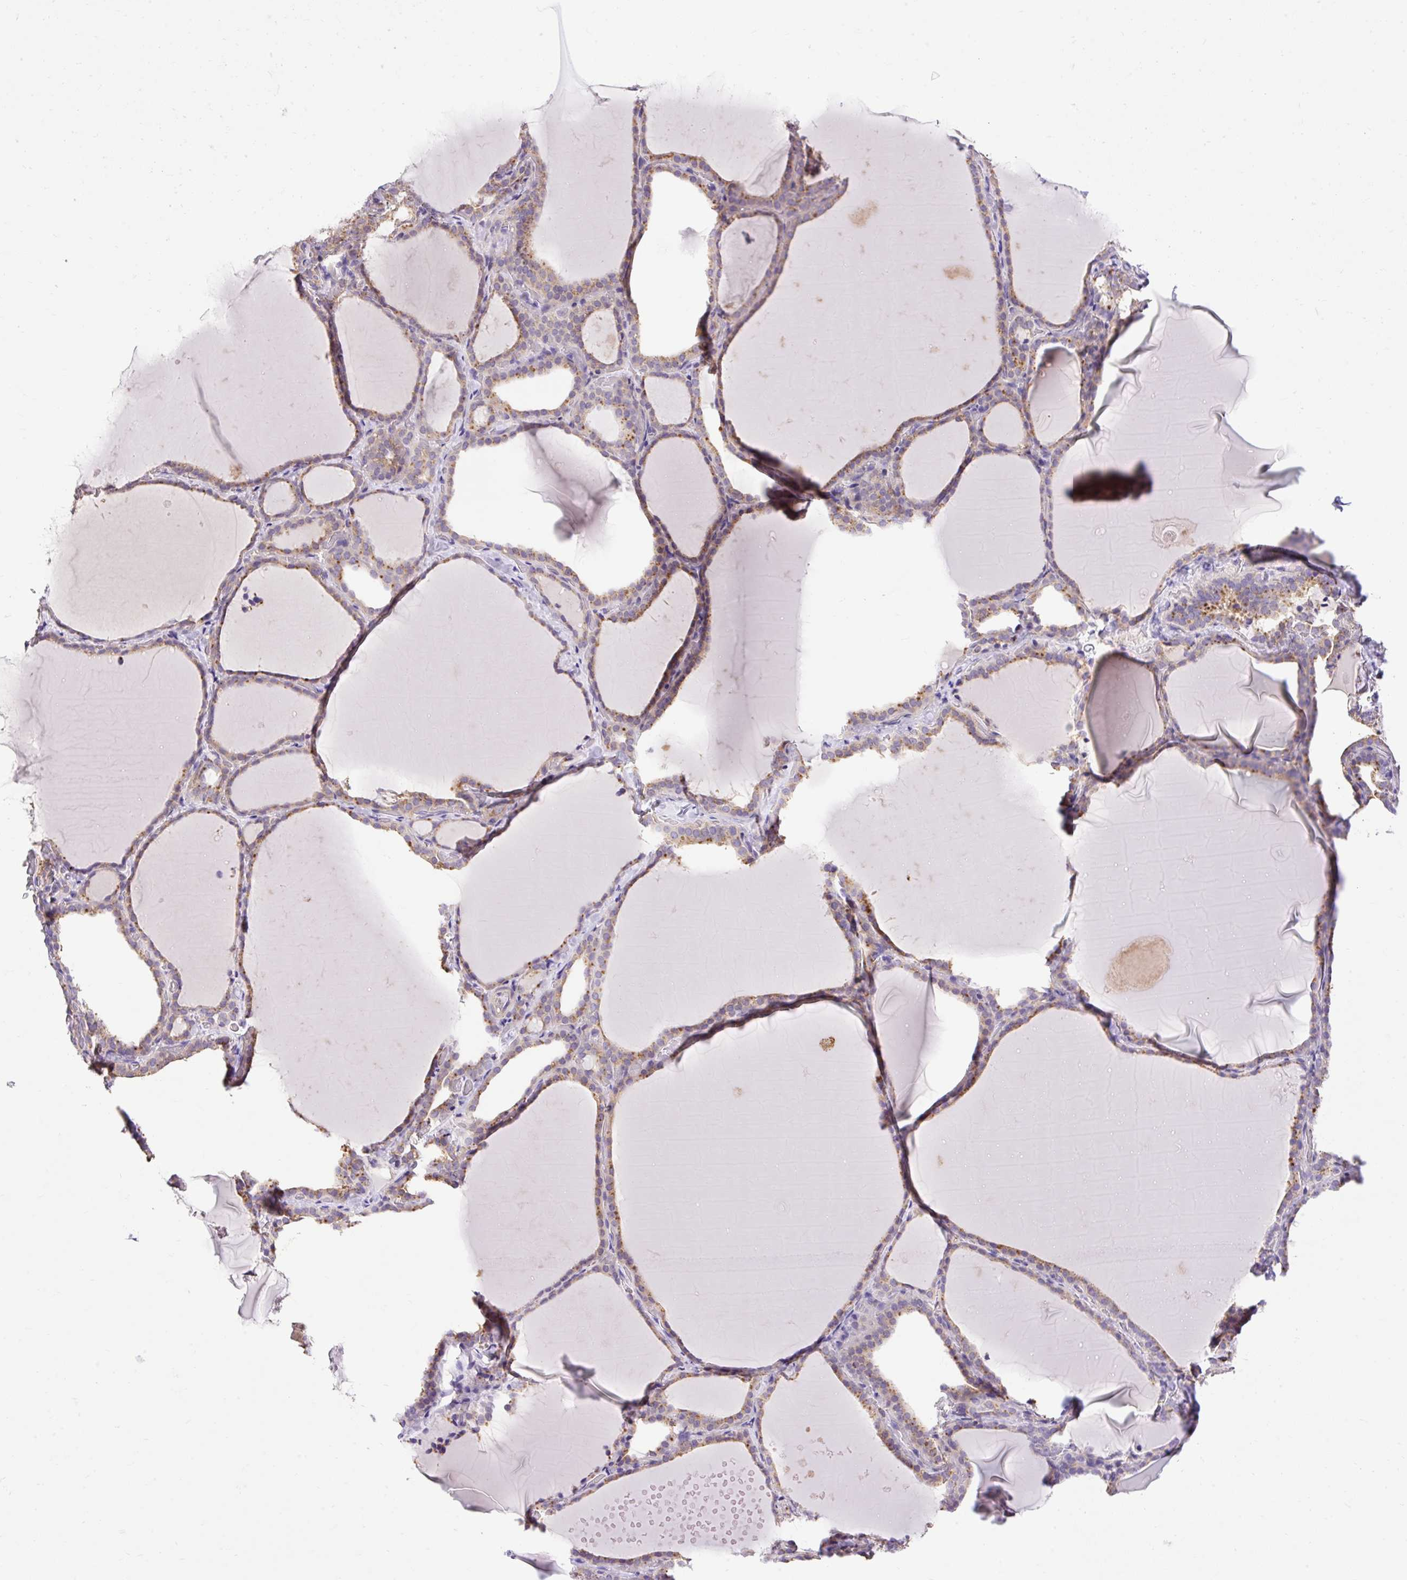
{"staining": {"intensity": "moderate", "quantity": "<25%", "location": "cytoplasmic/membranous"}, "tissue": "thyroid gland", "cell_type": "Glandular cells", "image_type": "normal", "snomed": [{"axis": "morphology", "description": "Normal tissue, NOS"}, {"axis": "topography", "description": "Thyroid gland"}], "caption": "High-power microscopy captured an immunohistochemistry (IHC) image of benign thyroid gland, revealing moderate cytoplasmic/membranous positivity in about <25% of glandular cells. The protein is stained brown, and the nuclei are stained in blue (DAB (3,3'-diaminobenzidine) IHC with brightfield microscopy, high magnification).", "gene": "HEXB", "patient": {"sex": "female", "age": 22}}